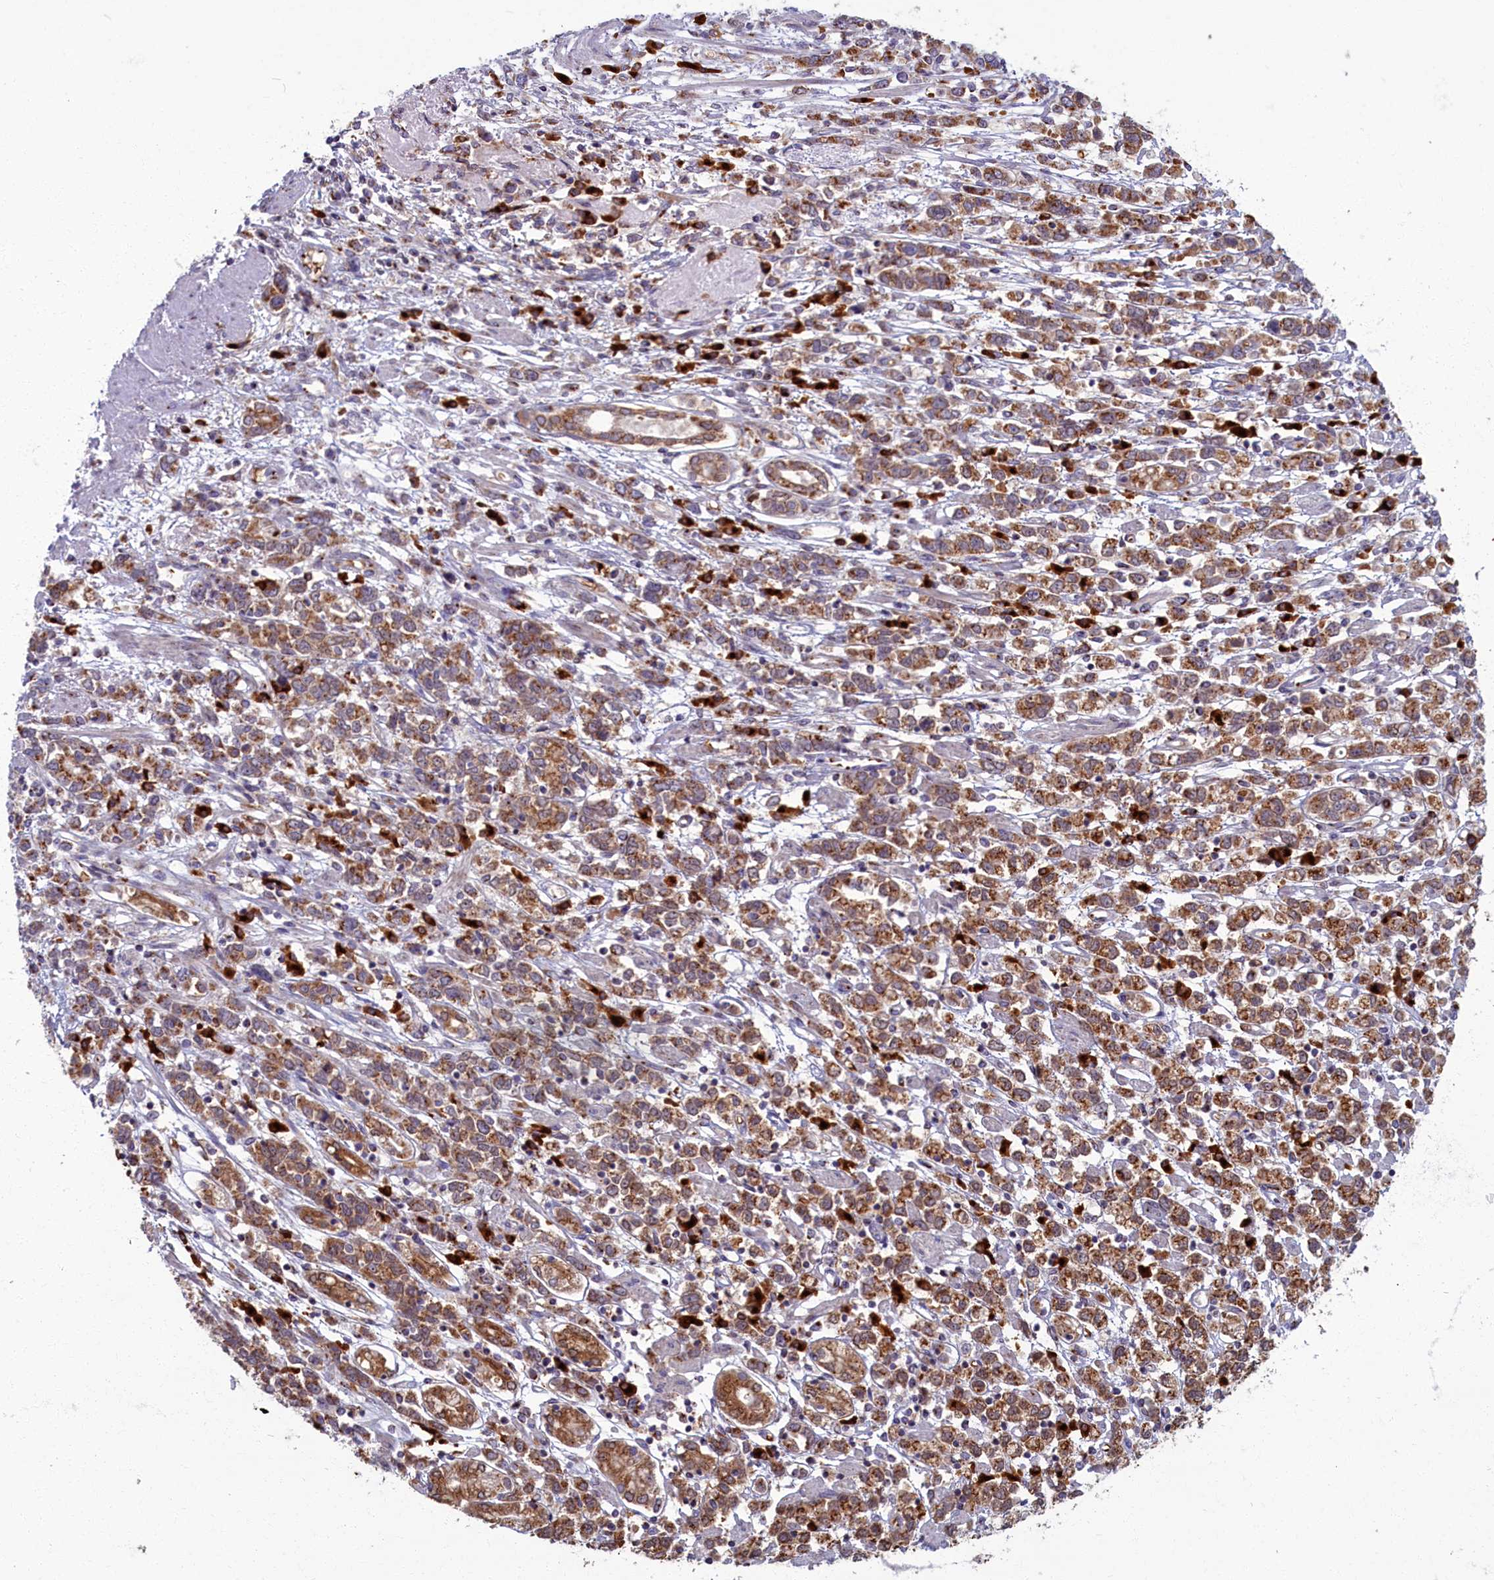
{"staining": {"intensity": "moderate", "quantity": ">75%", "location": "cytoplasmic/membranous"}, "tissue": "stomach cancer", "cell_type": "Tumor cells", "image_type": "cancer", "snomed": [{"axis": "morphology", "description": "Adenocarcinoma, NOS"}, {"axis": "topography", "description": "Stomach"}], "caption": "Protein analysis of adenocarcinoma (stomach) tissue demonstrates moderate cytoplasmic/membranous positivity in about >75% of tumor cells.", "gene": "BLVRB", "patient": {"sex": "female", "age": 76}}